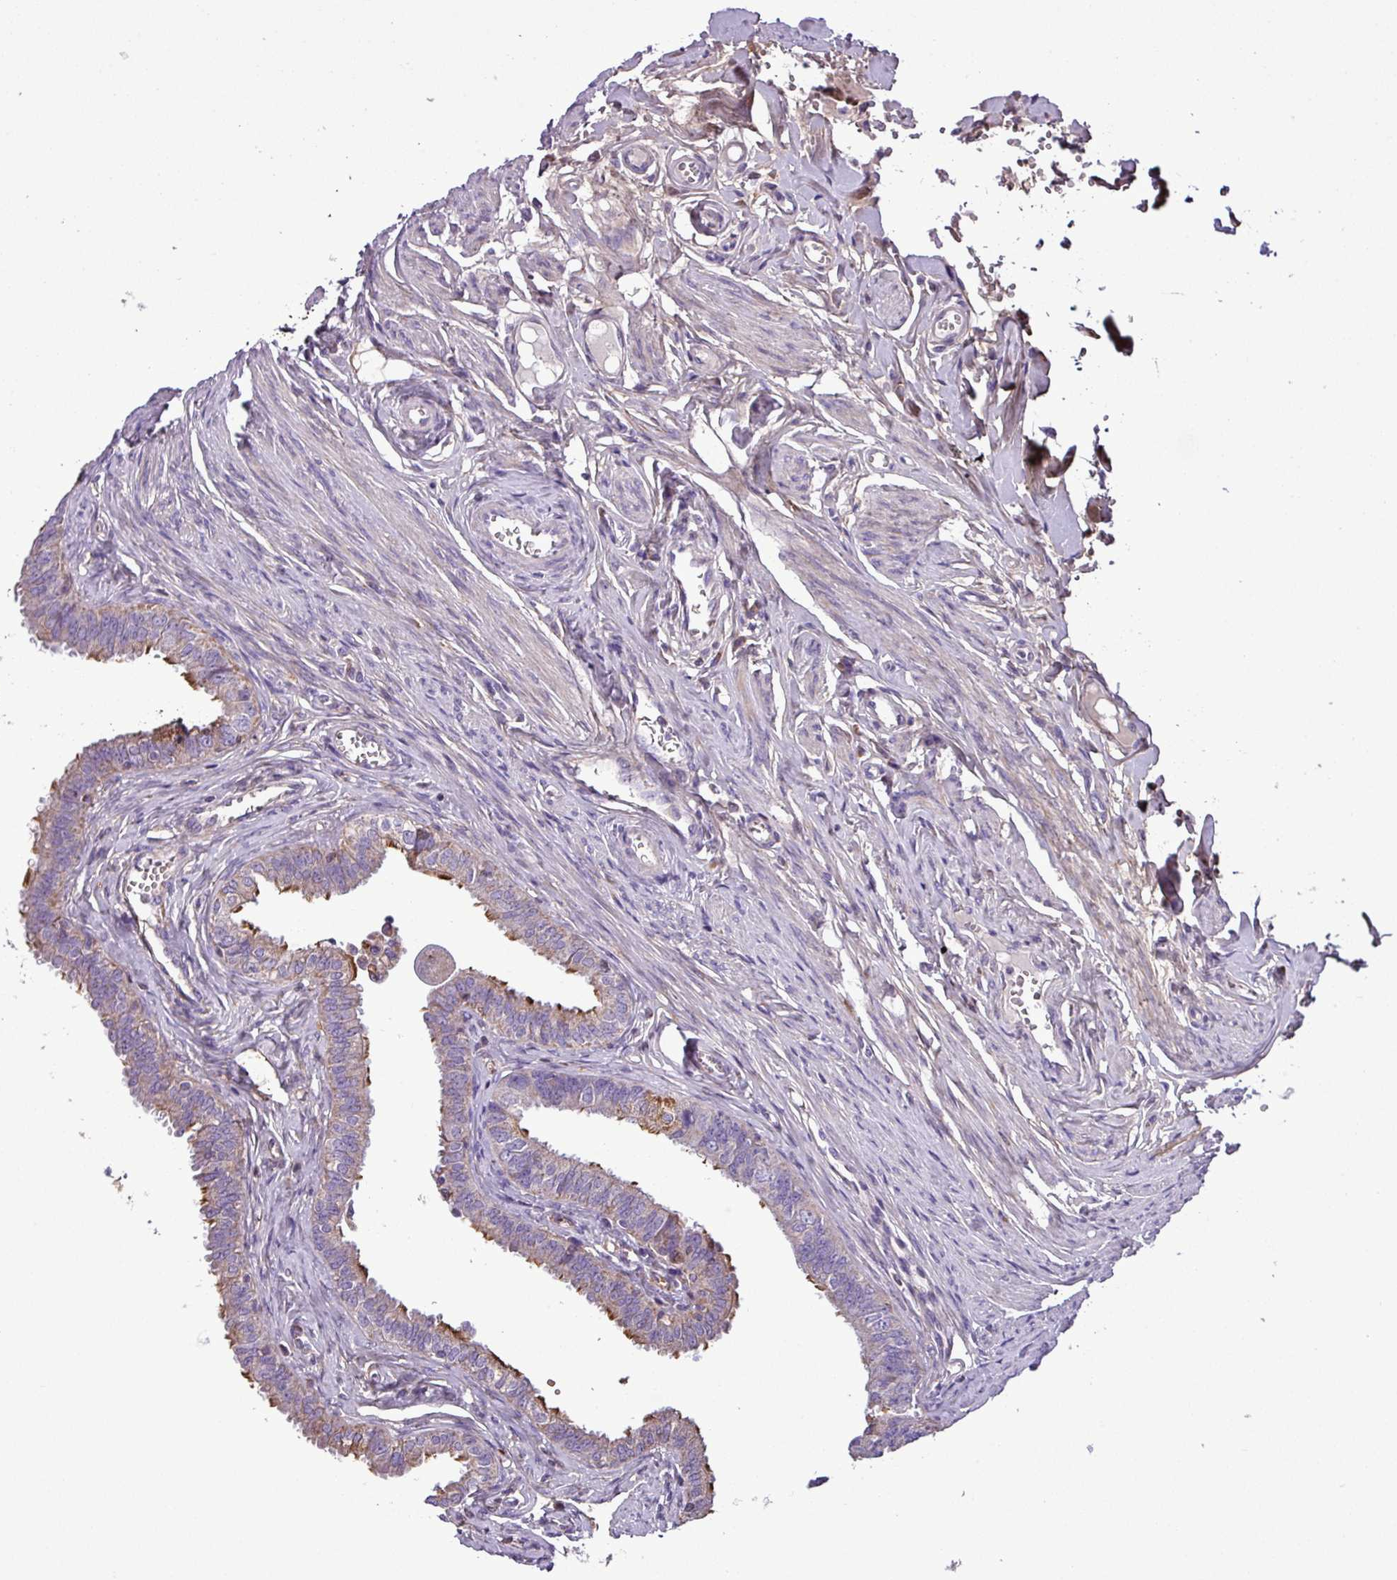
{"staining": {"intensity": "moderate", "quantity": "25%-75%", "location": "cytoplasmic/membranous"}, "tissue": "fallopian tube", "cell_type": "Glandular cells", "image_type": "normal", "snomed": [{"axis": "morphology", "description": "Normal tissue, NOS"}, {"axis": "morphology", "description": "Carcinoma, NOS"}, {"axis": "topography", "description": "Fallopian tube"}, {"axis": "topography", "description": "Ovary"}], "caption": "The image displays immunohistochemical staining of unremarkable fallopian tube. There is moderate cytoplasmic/membranous staining is identified in about 25%-75% of glandular cells. (DAB IHC with brightfield microscopy, high magnification).", "gene": "FAM183A", "patient": {"sex": "female", "age": 59}}